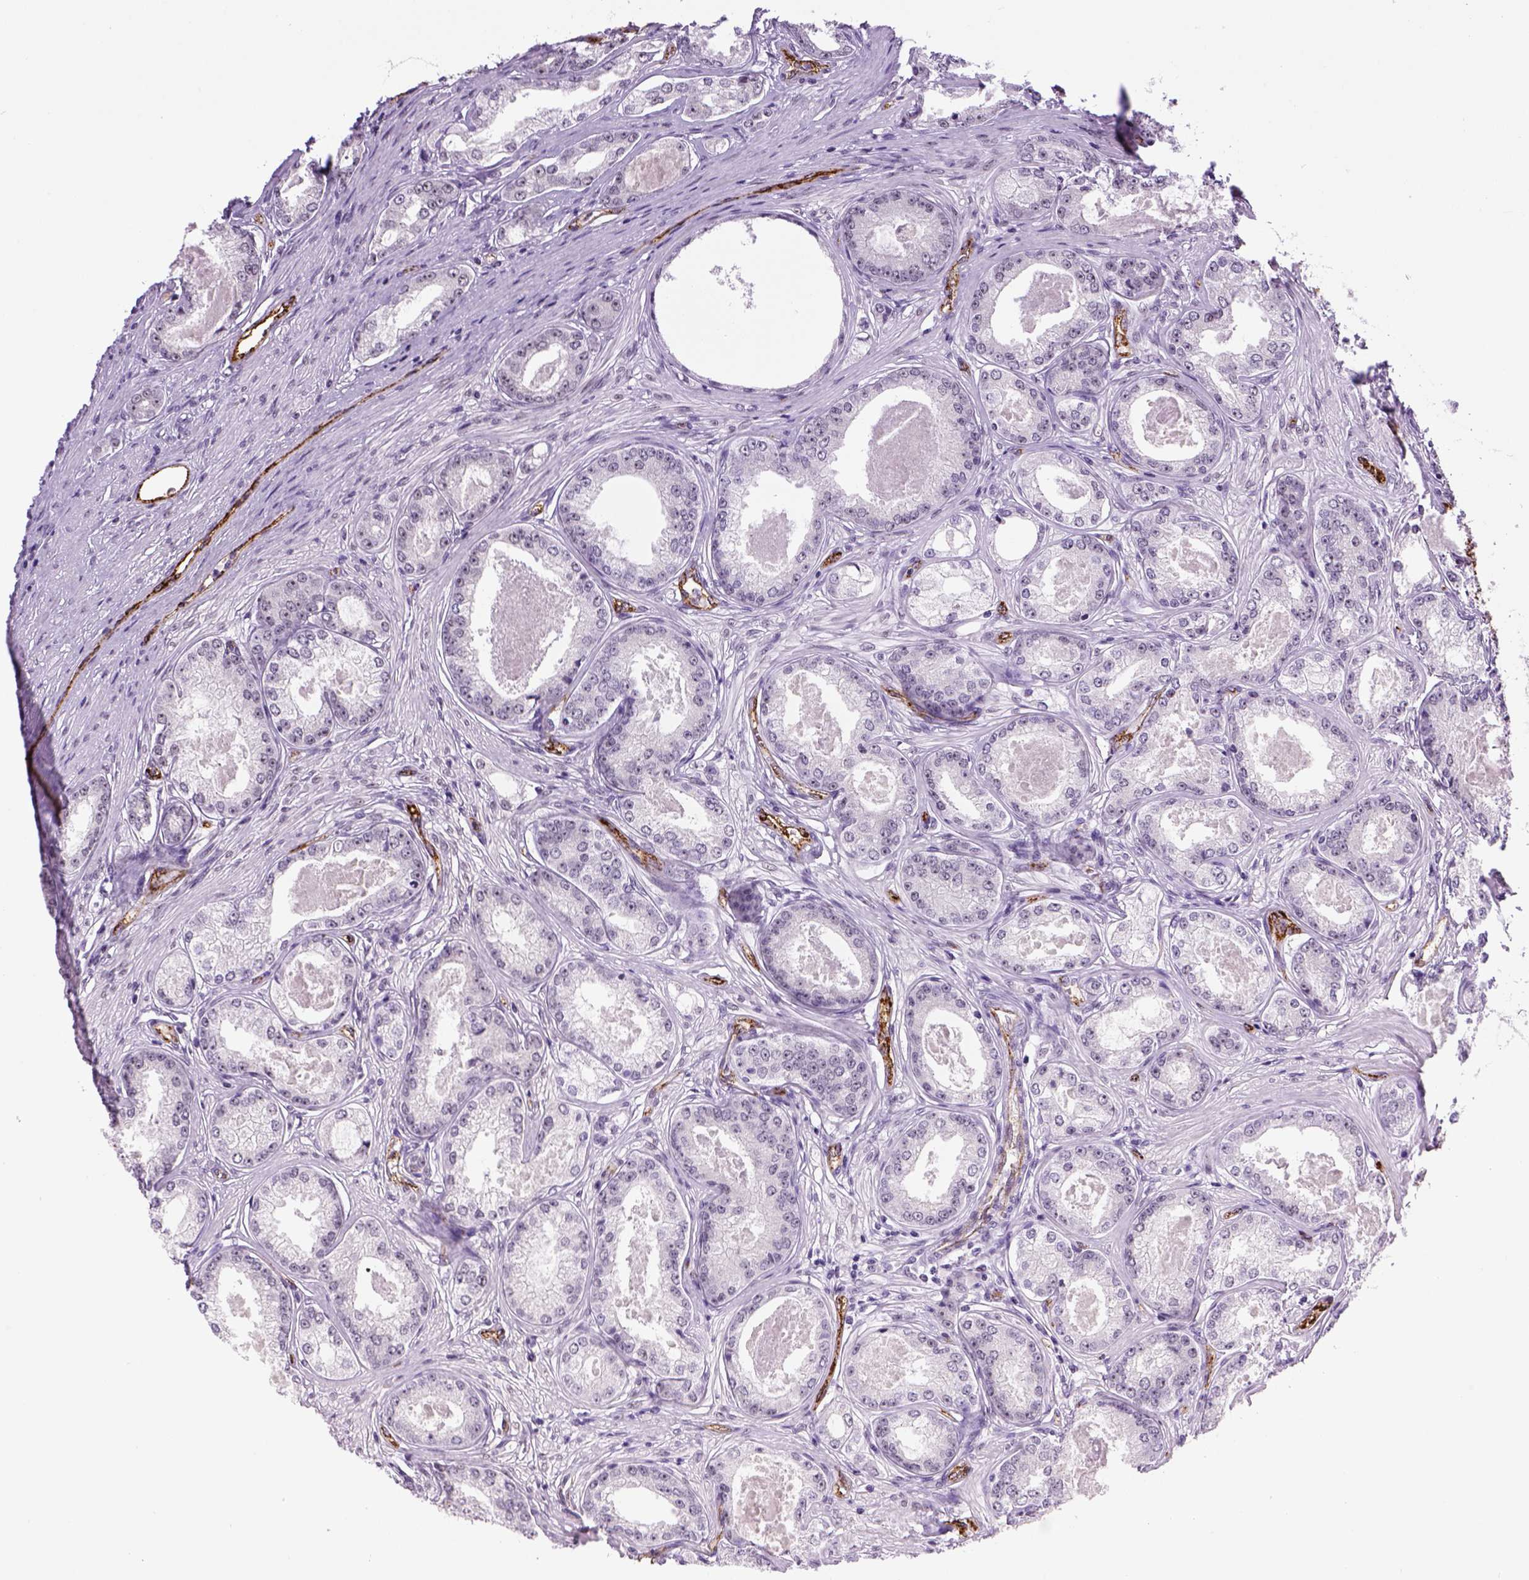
{"staining": {"intensity": "negative", "quantity": "none", "location": "none"}, "tissue": "prostate cancer", "cell_type": "Tumor cells", "image_type": "cancer", "snomed": [{"axis": "morphology", "description": "Adenocarcinoma, Low grade"}, {"axis": "topography", "description": "Prostate"}], "caption": "Human prostate low-grade adenocarcinoma stained for a protein using IHC displays no positivity in tumor cells.", "gene": "VWF", "patient": {"sex": "male", "age": 68}}